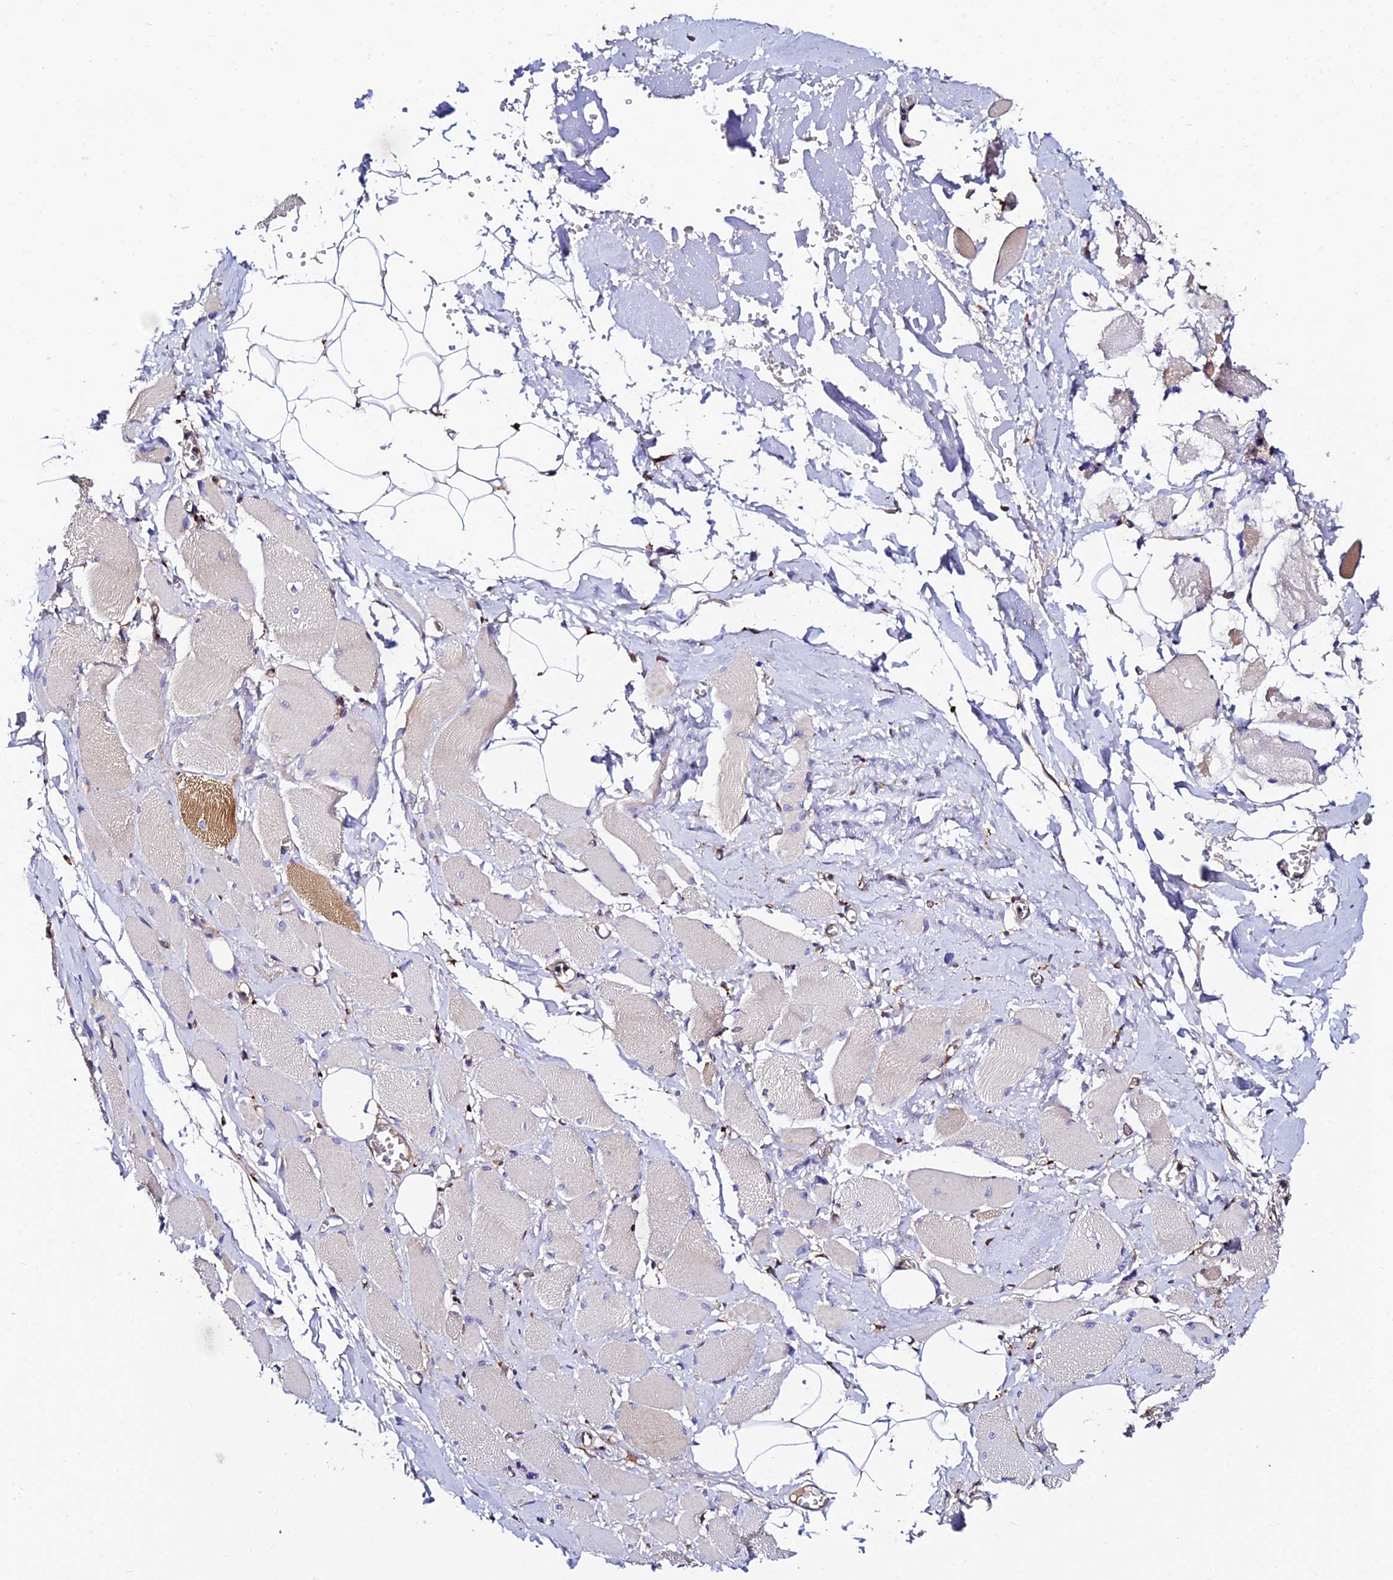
{"staining": {"intensity": "strong", "quantity": "25%-75%", "location": "cytoplasmic/membranous"}, "tissue": "skeletal muscle", "cell_type": "Myocytes", "image_type": "normal", "snomed": [{"axis": "morphology", "description": "Normal tissue, NOS"}, {"axis": "morphology", "description": "Basal cell carcinoma"}, {"axis": "topography", "description": "Skeletal muscle"}], "caption": "Protein analysis of benign skeletal muscle reveals strong cytoplasmic/membranous positivity in about 25%-75% of myocytes.", "gene": "TRPV2", "patient": {"sex": "female", "age": 64}}